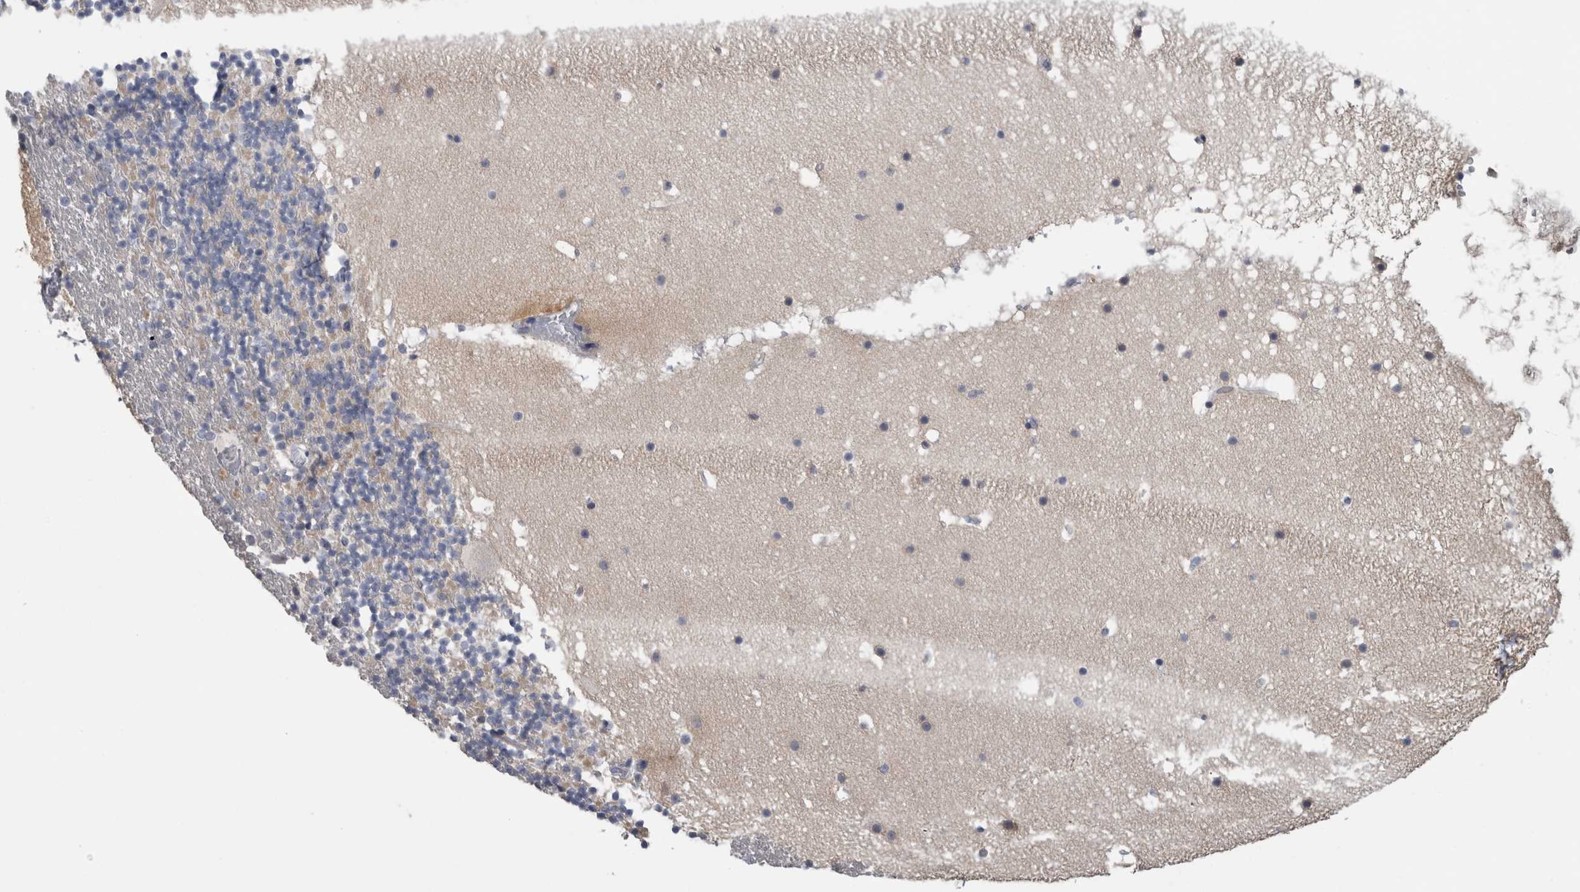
{"staining": {"intensity": "negative", "quantity": "none", "location": "none"}, "tissue": "cerebellum", "cell_type": "Cells in granular layer", "image_type": "normal", "snomed": [{"axis": "morphology", "description": "Normal tissue, NOS"}, {"axis": "topography", "description": "Cerebellum"}], "caption": "A photomicrograph of human cerebellum is negative for staining in cells in granular layer. (Brightfield microscopy of DAB (3,3'-diaminobenzidine) immunohistochemistry at high magnification).", "gene": "ADAM2", "patient": {"sex": "male", "age": 57}}